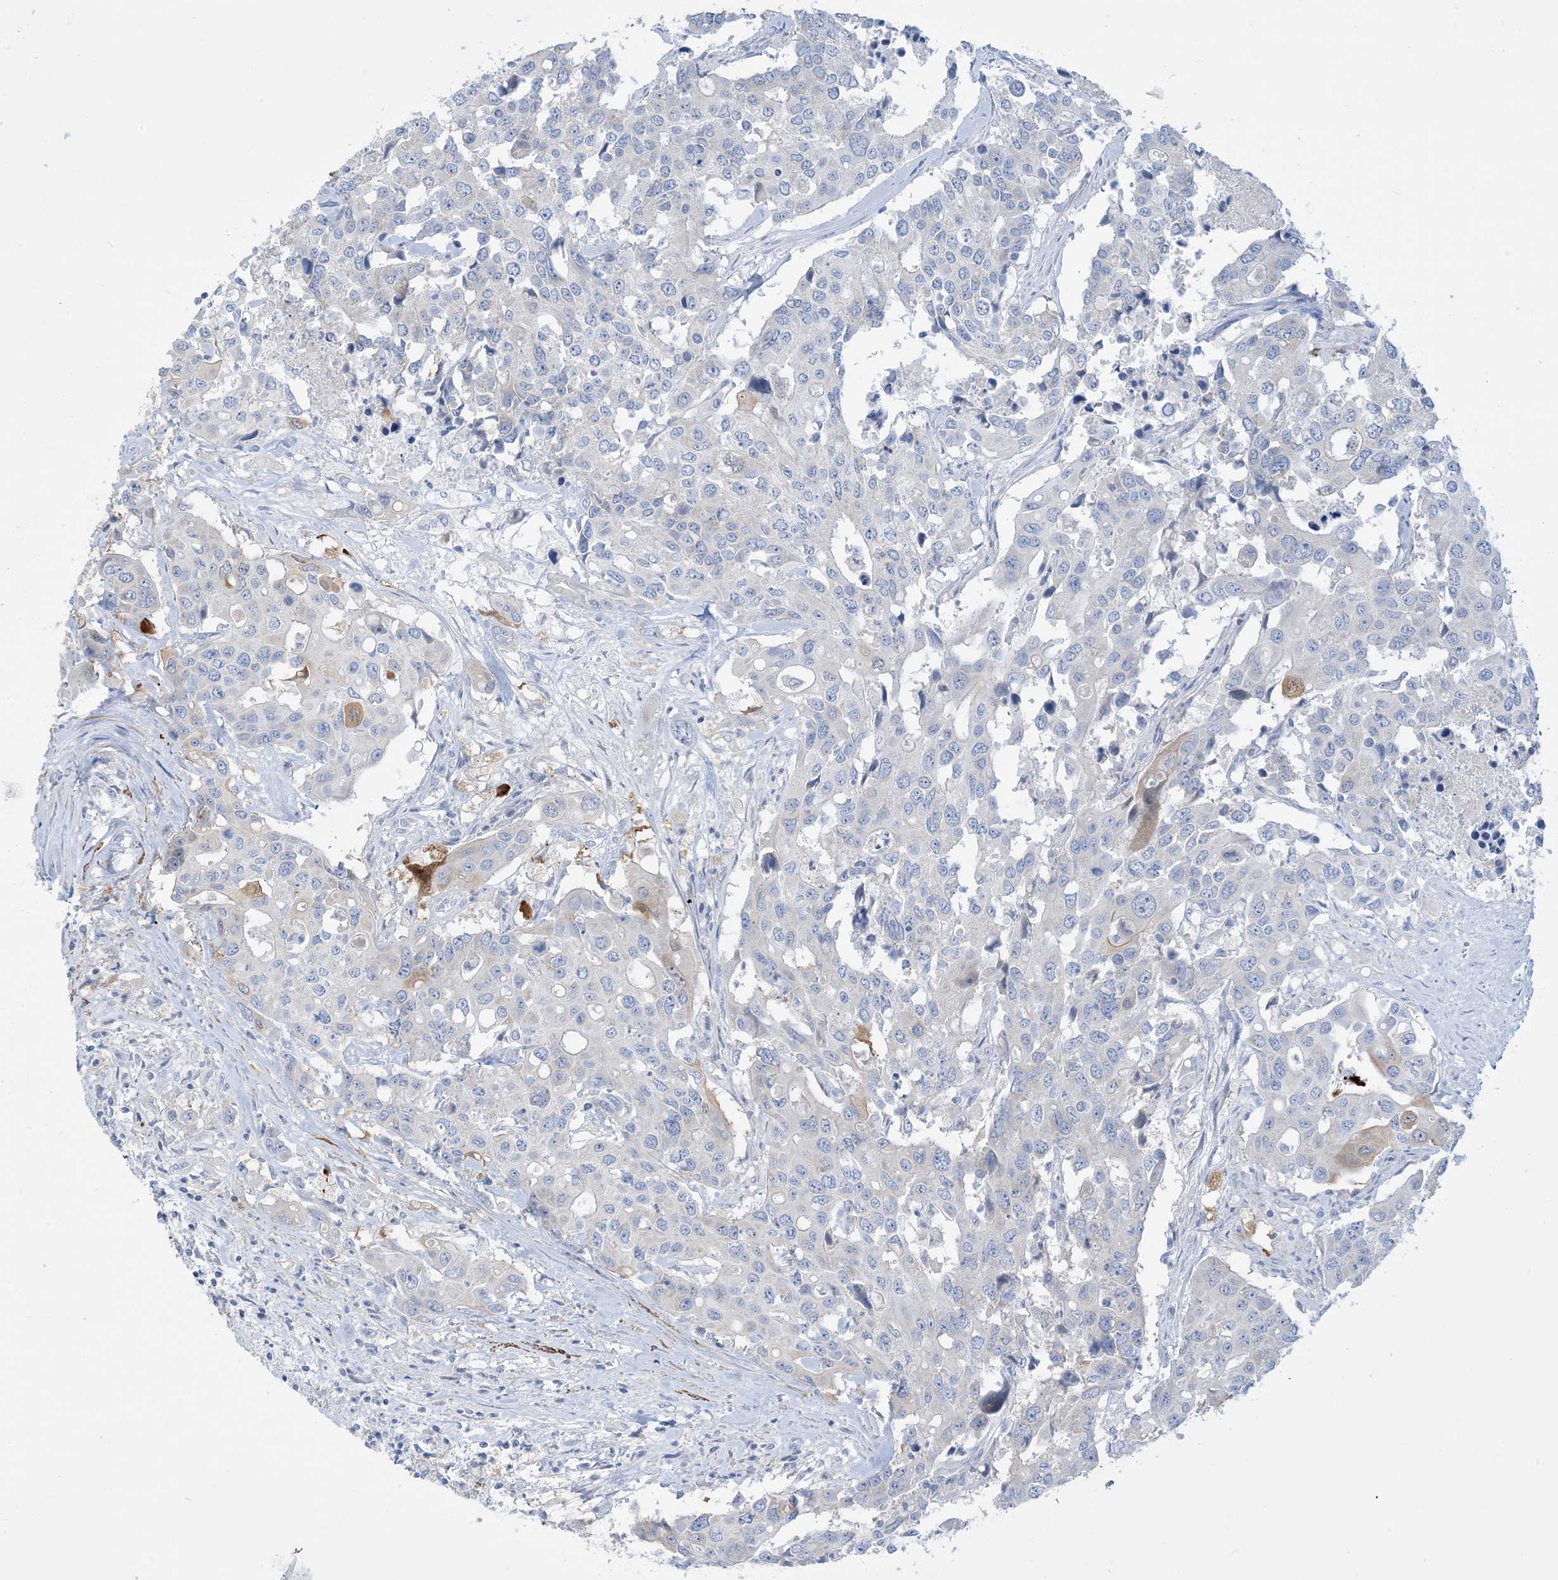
{"staining": {"intensity": "weak", "quantity": "<25%", "location": "cytoplasmic/membranous"}, "tissue": "colorectal cancer", "cell_type": "Tumor cells", "image_type": "cancer", "snomed": [{"axis": "morphology", "description": "Adenocarcinoma, NOS"}, {"axis": "topography", "description": "Colon"}], "caption": "Image shows no significant protein expression in tumor cells of adenocarcinoma (colorectal). (DAB IHC visualized using brightfield microscopy, high magnification).", "gene": "MARS2", "patient": {"sex": "male", "age": 77}}